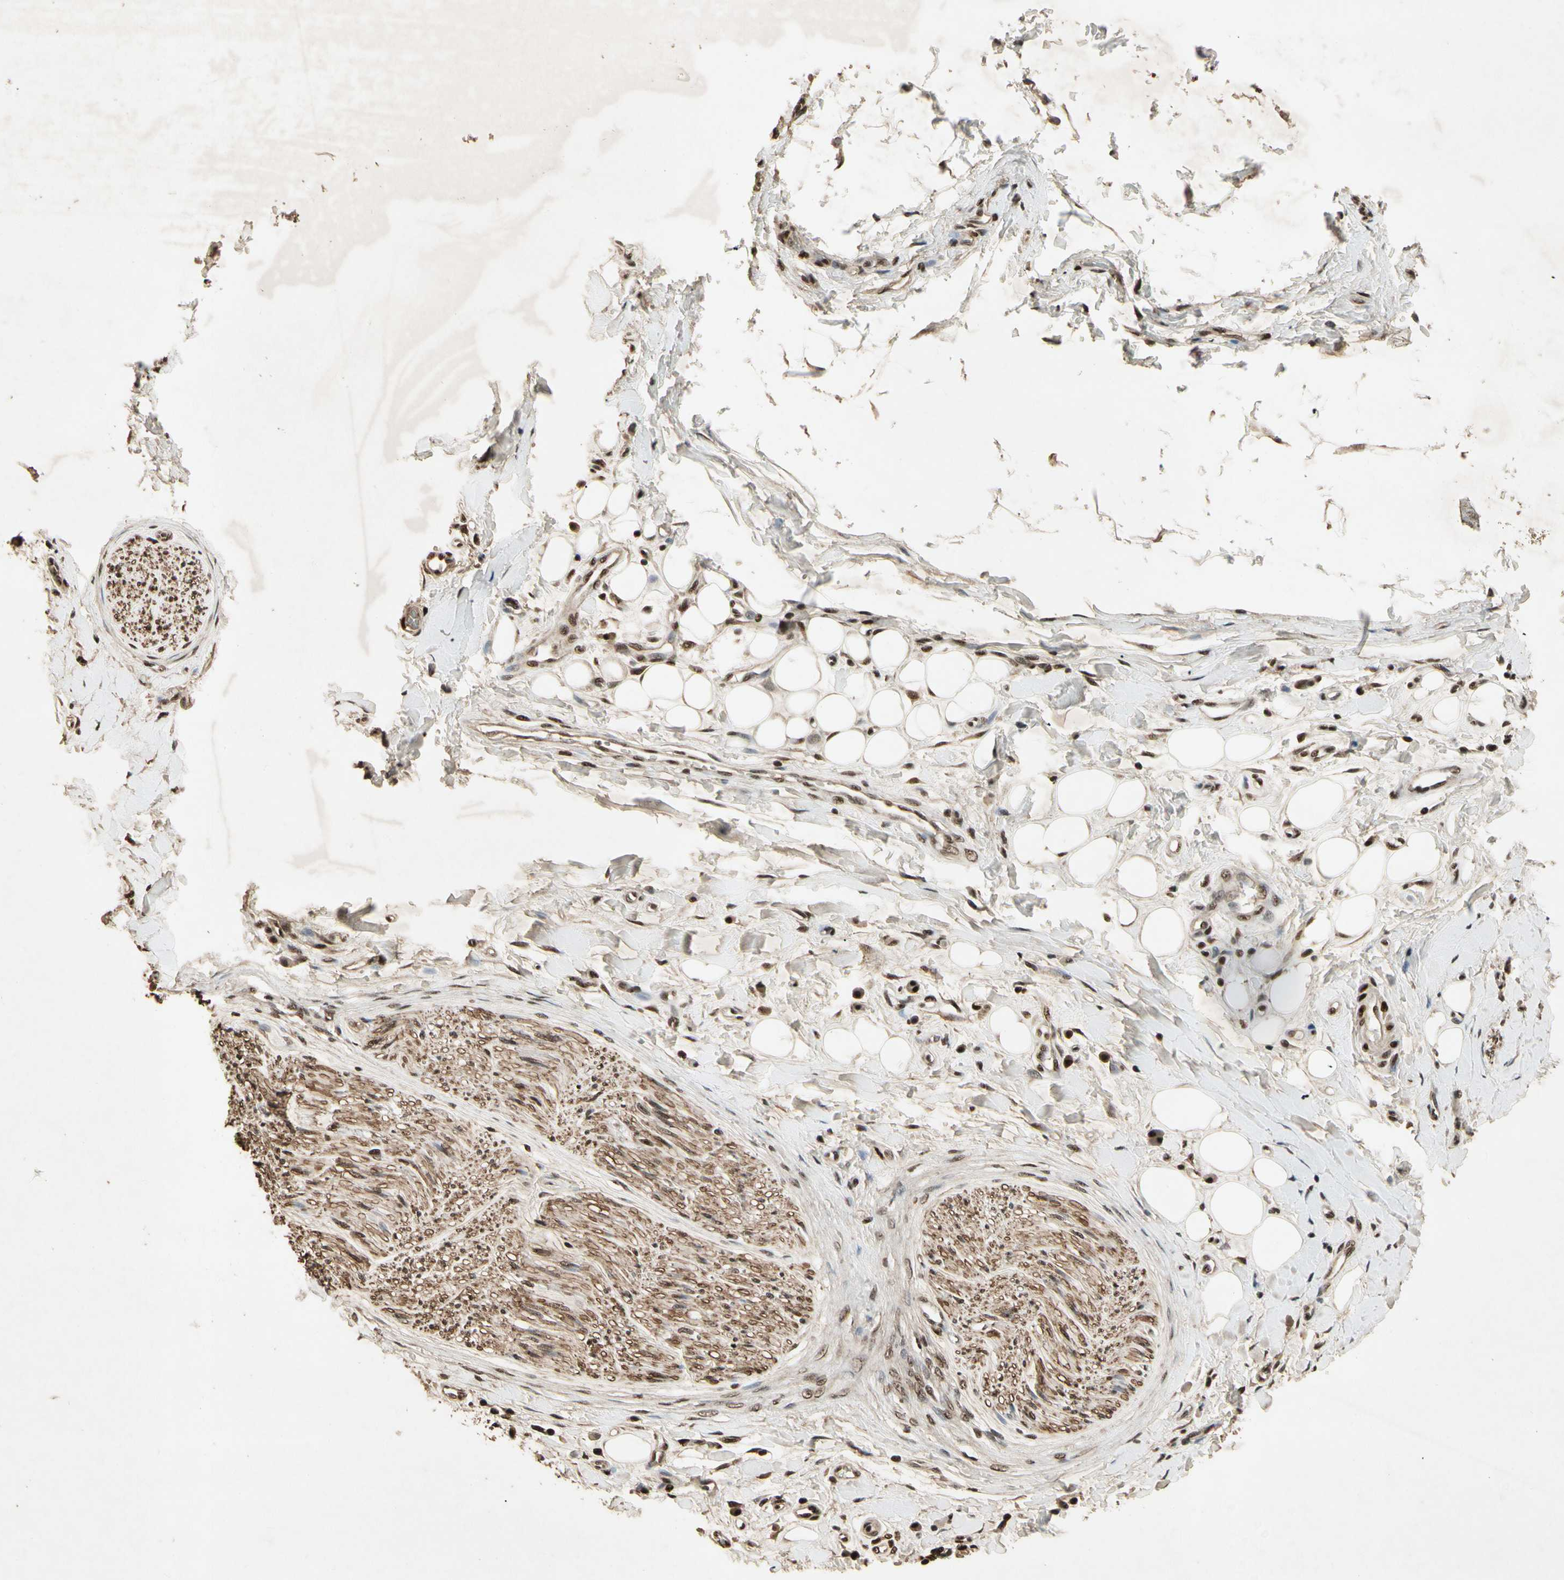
{"staining": {"intensity": "strong", "quantity": ">75%", "location": "nuclear"}, "tissue": "adipose tissue", "cell_type": "Adipocytes", "image_type": "normal", "snomed": [{"axis": "morphology", "description": "Normal tissue, NOS"}, {"axis": "morphology", "description": "Adenocarcinoma, NOS"}, {"axis": "topography", "description": "Esophagus"}], "caption": "Normal adipose tissue displays strong nuclear positivity in about >75% of adipocytes, visualized by immunohistochemistry.", "gene": "TBX2", "patient": {"sex": "male", "age": 62}}